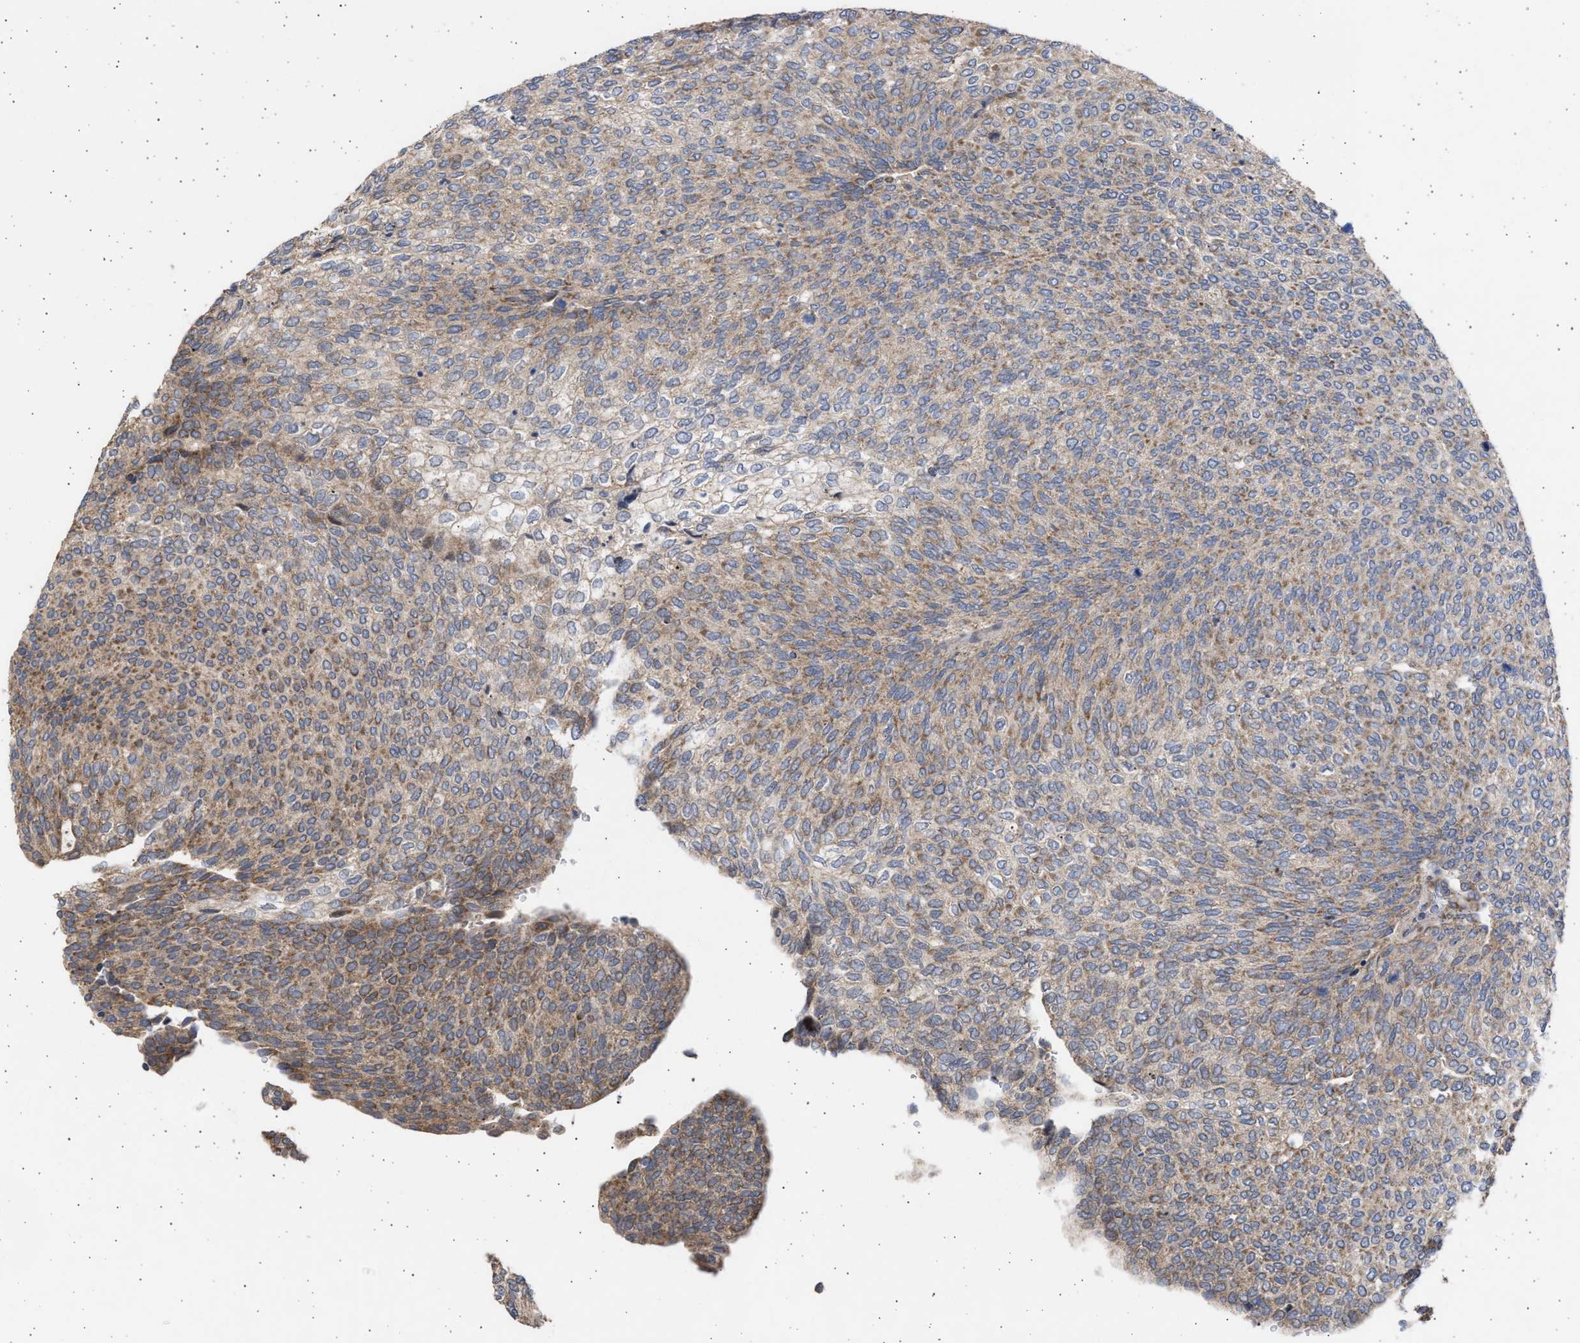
{"staining": {"intensity": "moderate", "quantity": ">75%", "location": "cytoplasmic/membranous"}, "tissue": "urothelial cancer", "cell_type": "Tumor cells", "image_type": "cancer", "snomed": [{"axis": "morphology", "description": "Urothelial carcinoma, Low grade"}, {"axis": "topography", "description": "Urinary bladder"}], "caption": "A brown stain highlights moderate cytoplasmic/membranous expression of a protein in urothelial cancer tumor cells.", "gene": "TTC19", "patient": {"sex": "female", "age": 79}}